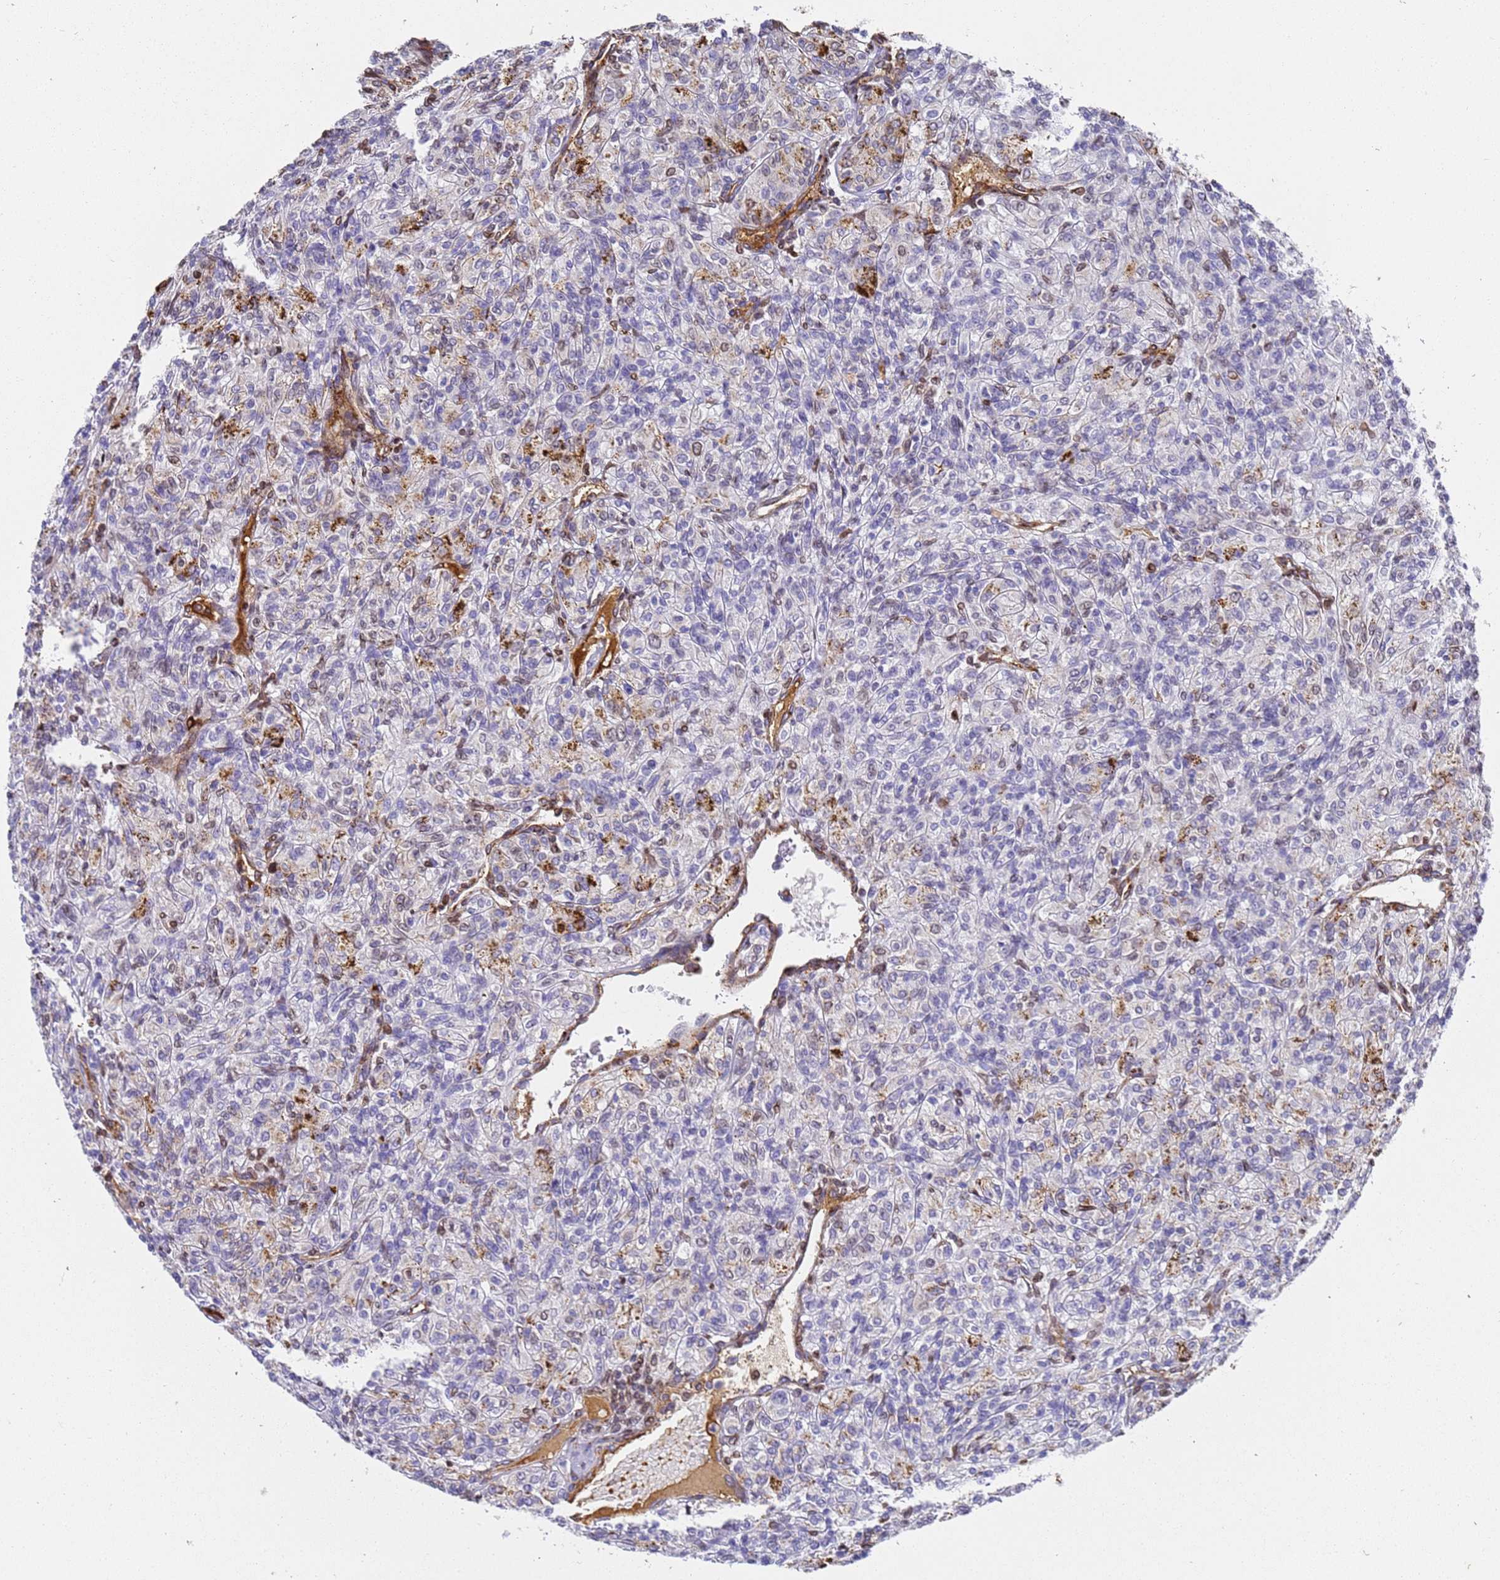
{"staining": {"intensity": "strong", "quantity": "<25%", "location": "cytoplasmic/membranous"}, "tissue": "renal cancer", "cell_type": "Tumor cells", "image_type": "cancer", "snomed": [{"axis": "morphology", "description": "Adenocarcinoma, NOS"}, {"axis": "topography", "description": "Kidney"}], "caption": "This is an image of immunohistochemistry staining of renal cancer, which shows strong staining in the cytoplasmic/membranous of tumor cells.", "gene": "IGFBP7", "patient": {"sex": "male", "age": 77}}